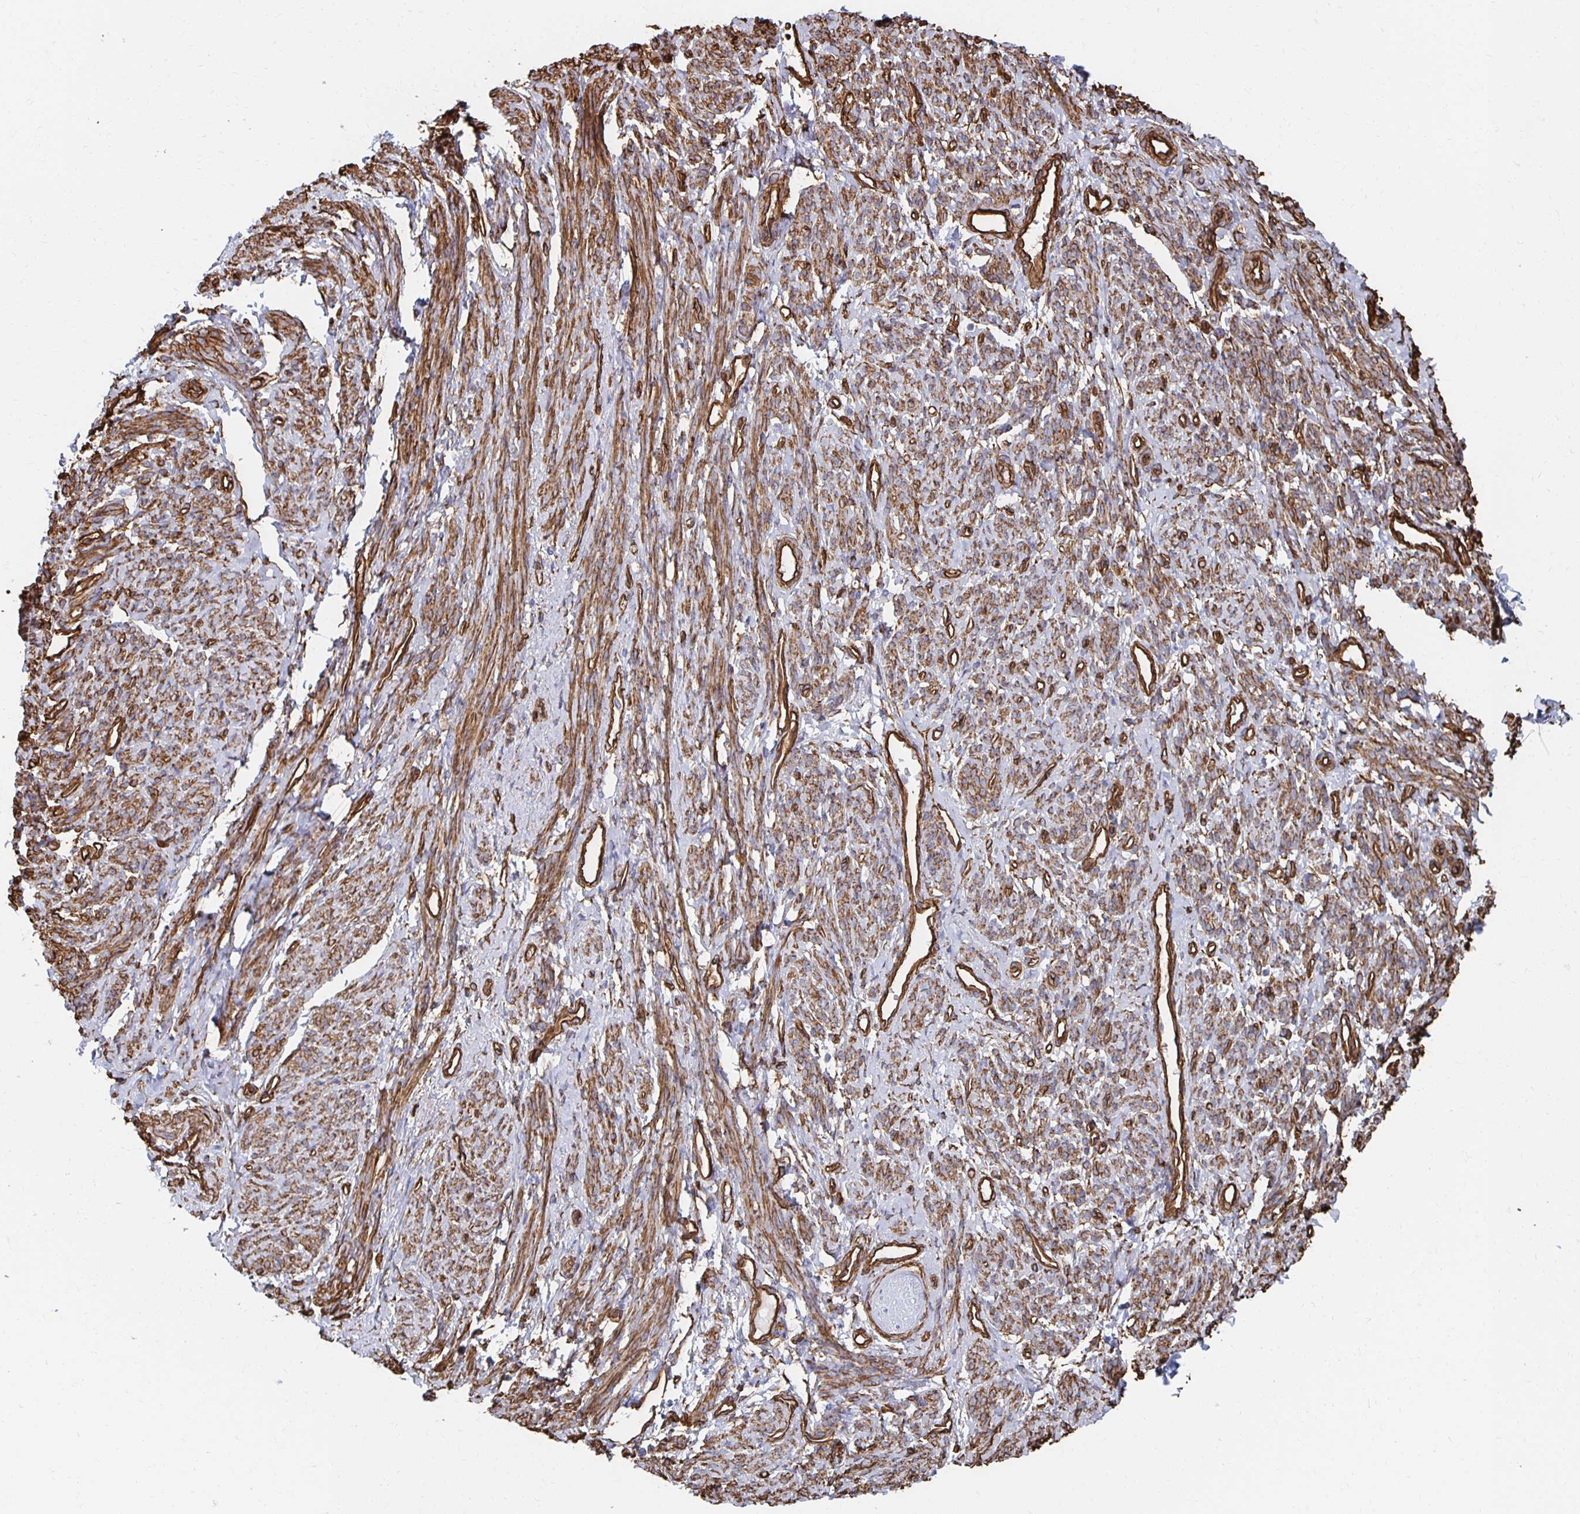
{"staining": {"intensity": "moderate", "quantity": ">75%", "location": "cytoplasmic/membranous"}, "tissue": "smooth muscle", "cell_type": "Smooth muscle cells", "image_type": "normal", "snomed": [{"axis": "morphology", "description": "Normal tissue, NOS"}, {"axis": "topography", "description": "Smooth muscle"}], "caption": "High-magnification brightfield microscopy of normal smooth muscle stained with DAB (brown) and counterstained with hematoxylin (blue). smooth muscle cells exhibit moderate cytoplasmic/membranous staining is seen in about>75% of cells.", "gene": "VIPR2", "patient": {"sex": "female", "age": 65}}